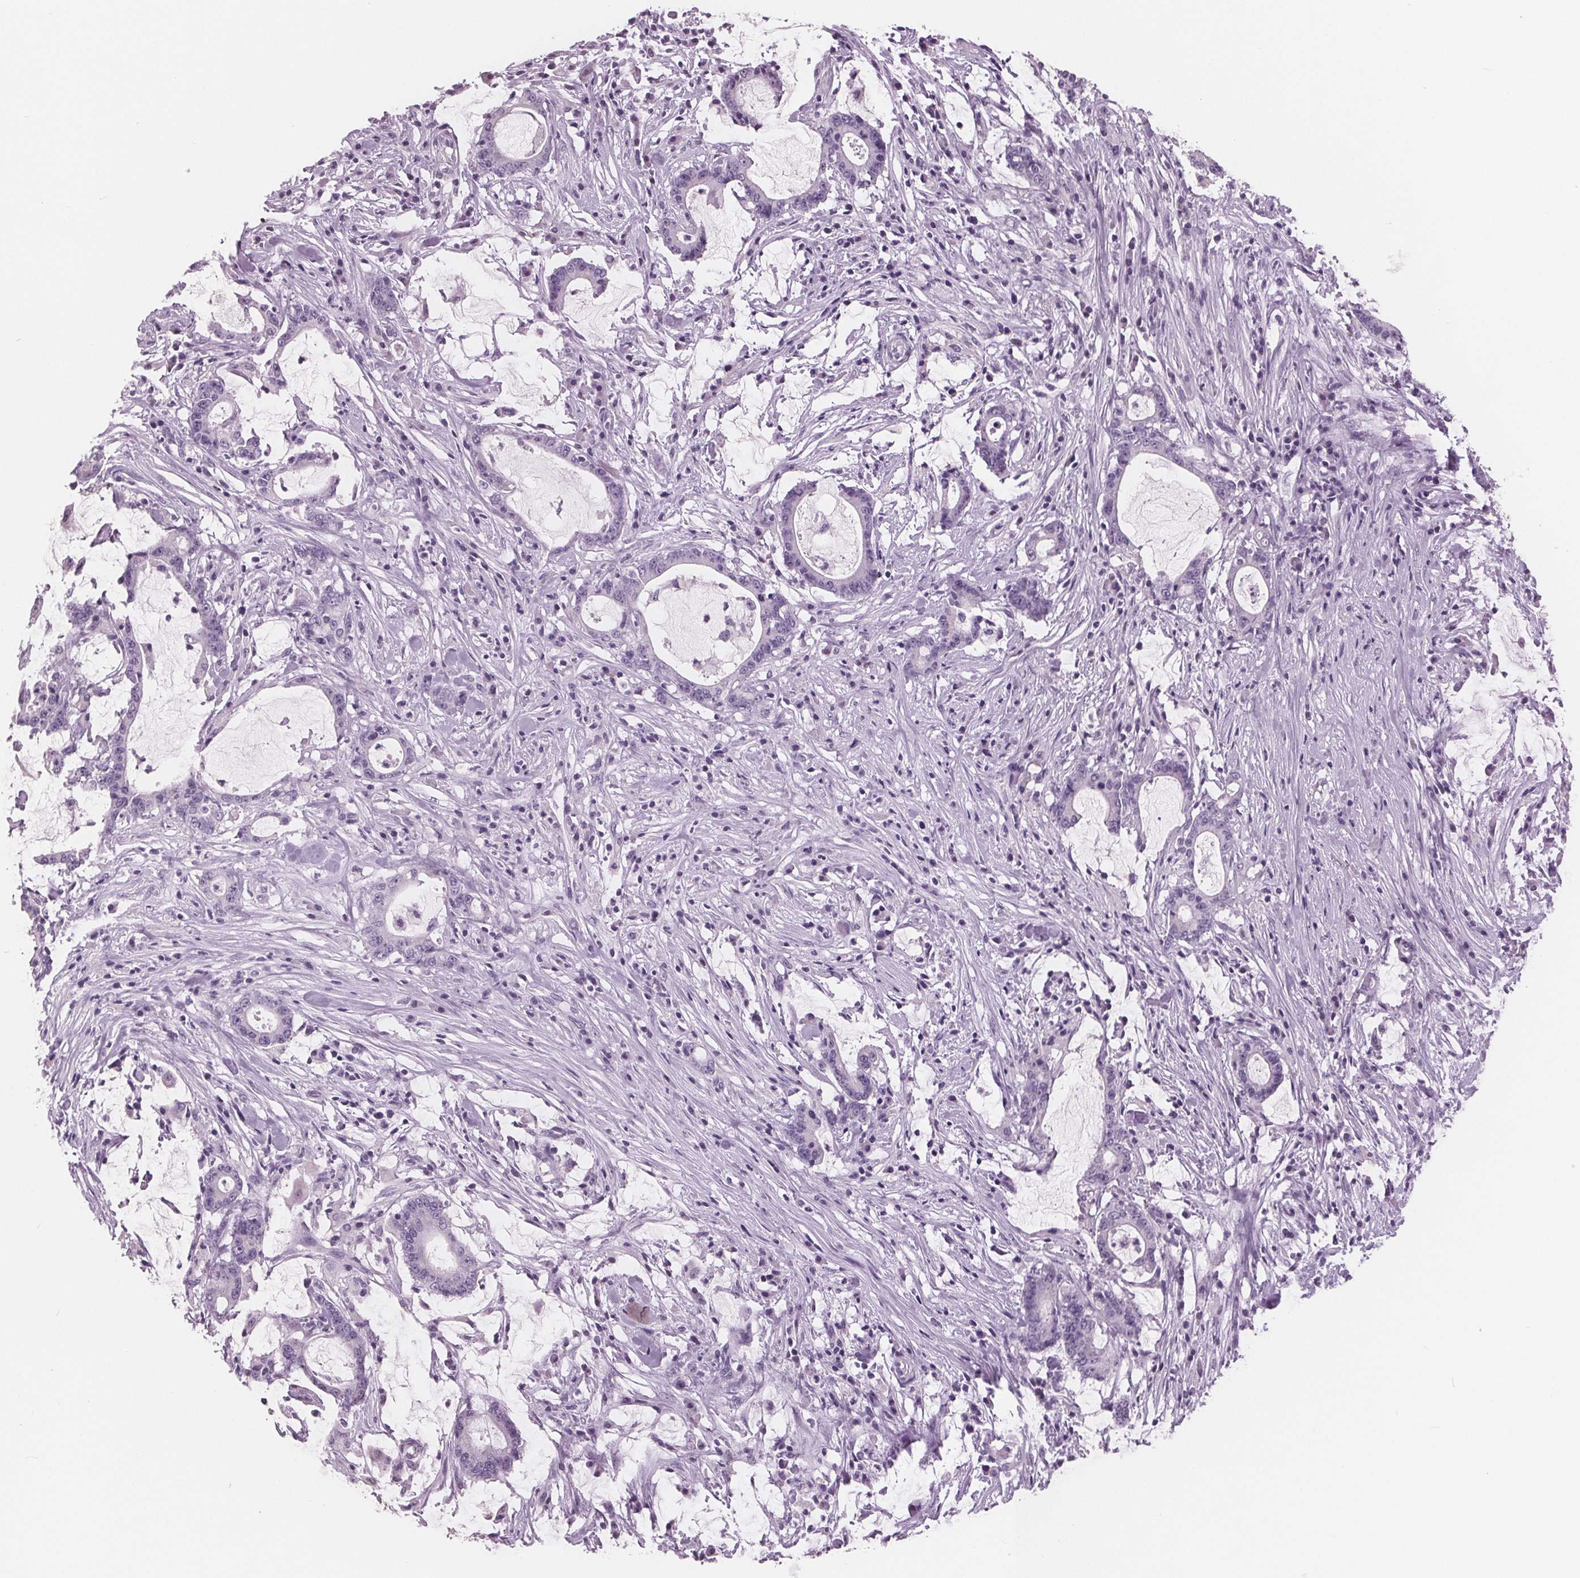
{"staining": {"intensity": "negative", "quantity": "none", "location": "none"}, "tissue": "stomach cancer", "cell_type": "Tumor cells", "image_type": "cancer", "snomed": [{"axis": "morphology", "description": "Adenocarcinoma, NOS"}, {"axis": "topography", "description": "Stomach, upper"}], "caption": "The image demonstrates no staining of tumor cells in stomach cancer (adenocarcinoma). Brightfield microscopy of IHC stained with DAB (3,3'-diaminobenzidine) (brown) and hematoxylin (blue), captured at high magnification.", "gene": "AMBP", "patient": {"sex": "male", "age": 68}}